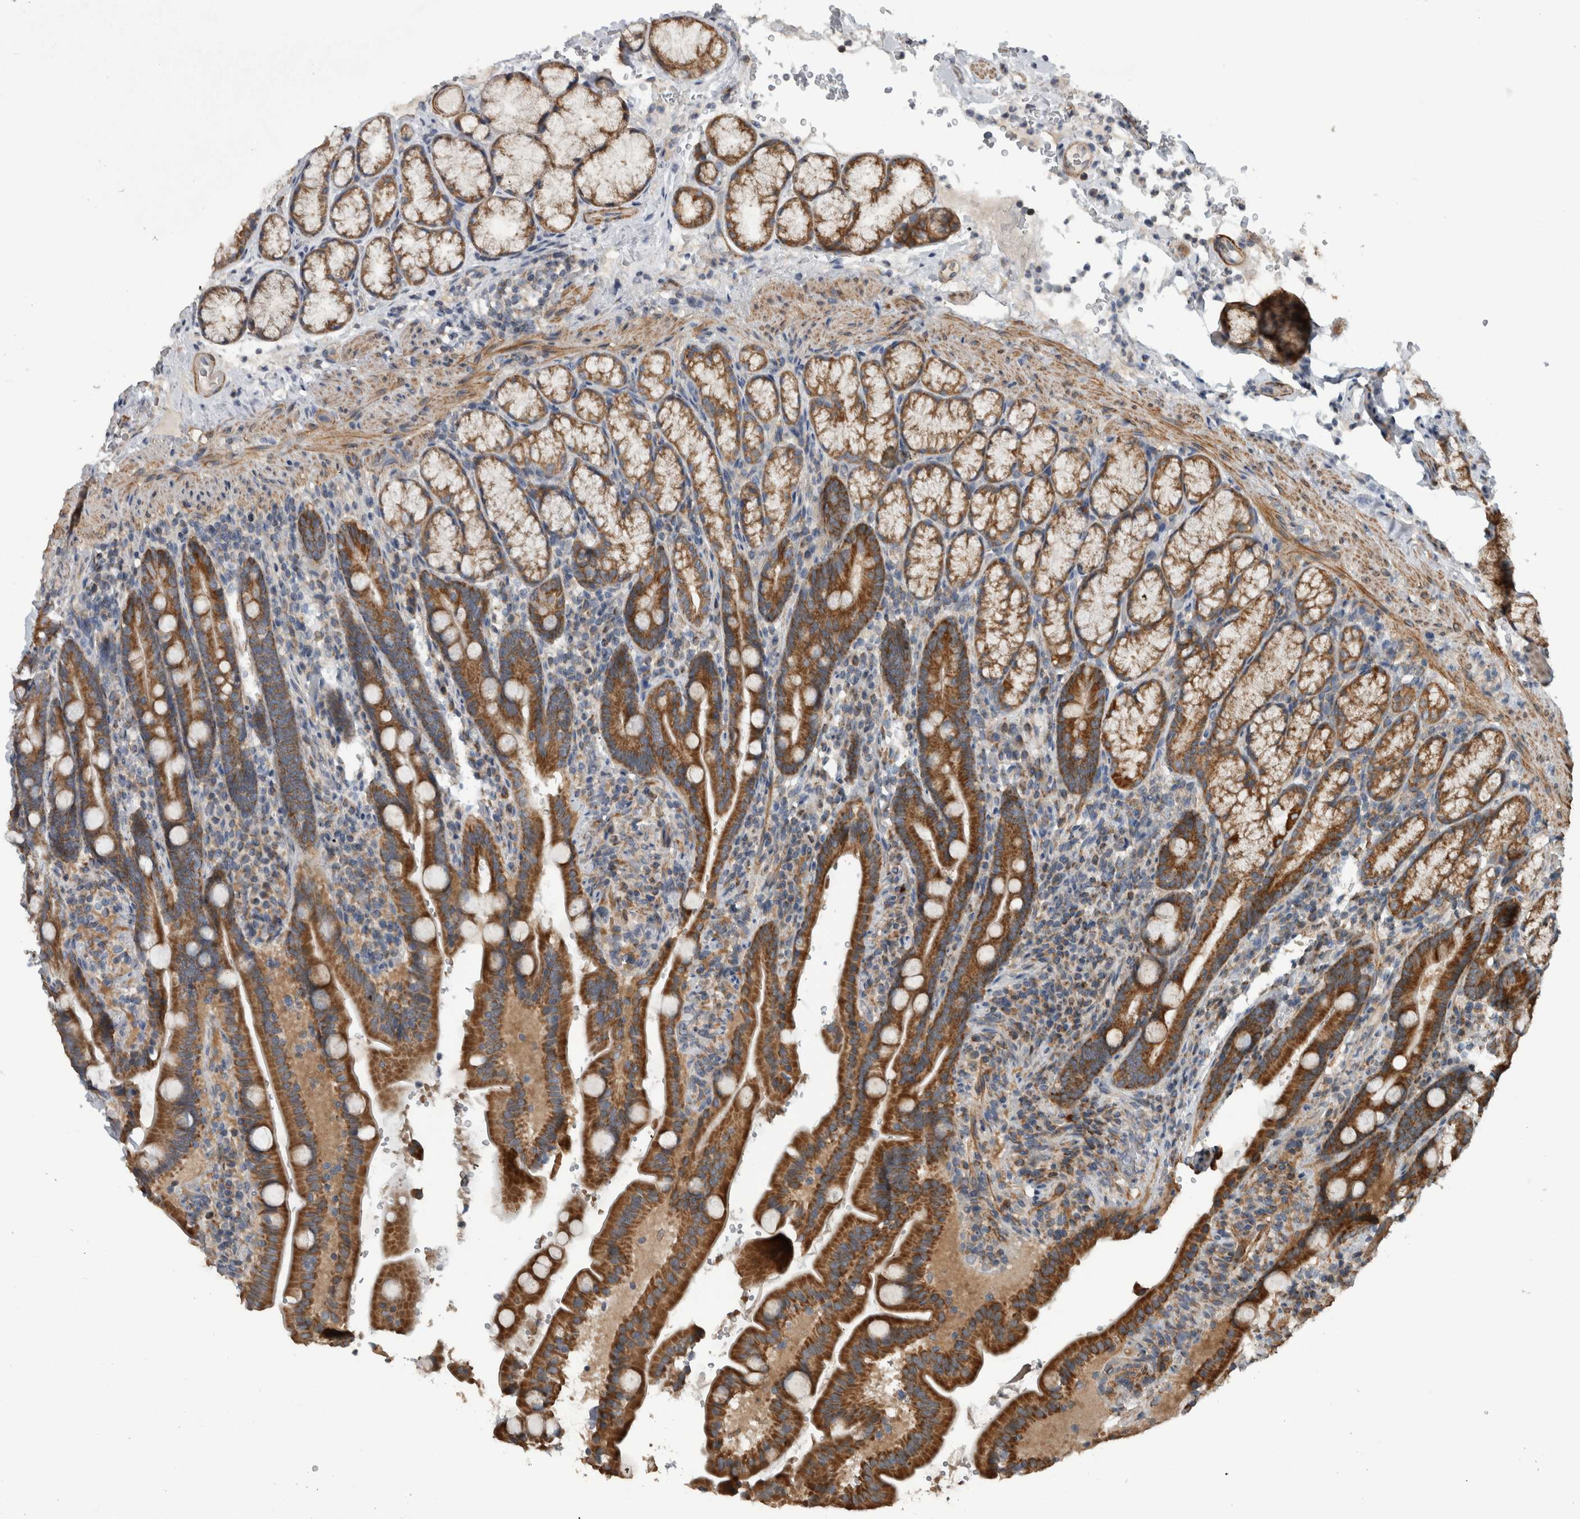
{"staining": {"intensity": "strong", "quantity": ">75%", "location": "cytoplasmic/membranous"}, "tissue": "duodenum", "cell_type": "Glandular cells", "image_type": "normal", "snomed": [{"axis": "morphology", "description": "Normal tissue, NOS"}, {"axis": "topography", "description": "Duodenum"}], "caption": "Strong cytoplasmic/membranous expression for a protein is present in approximately >75% of glandular cells of normal duodenum using IHC.", "gene": "ARMC1", "patient": {"sex": "male", "age": 54}}